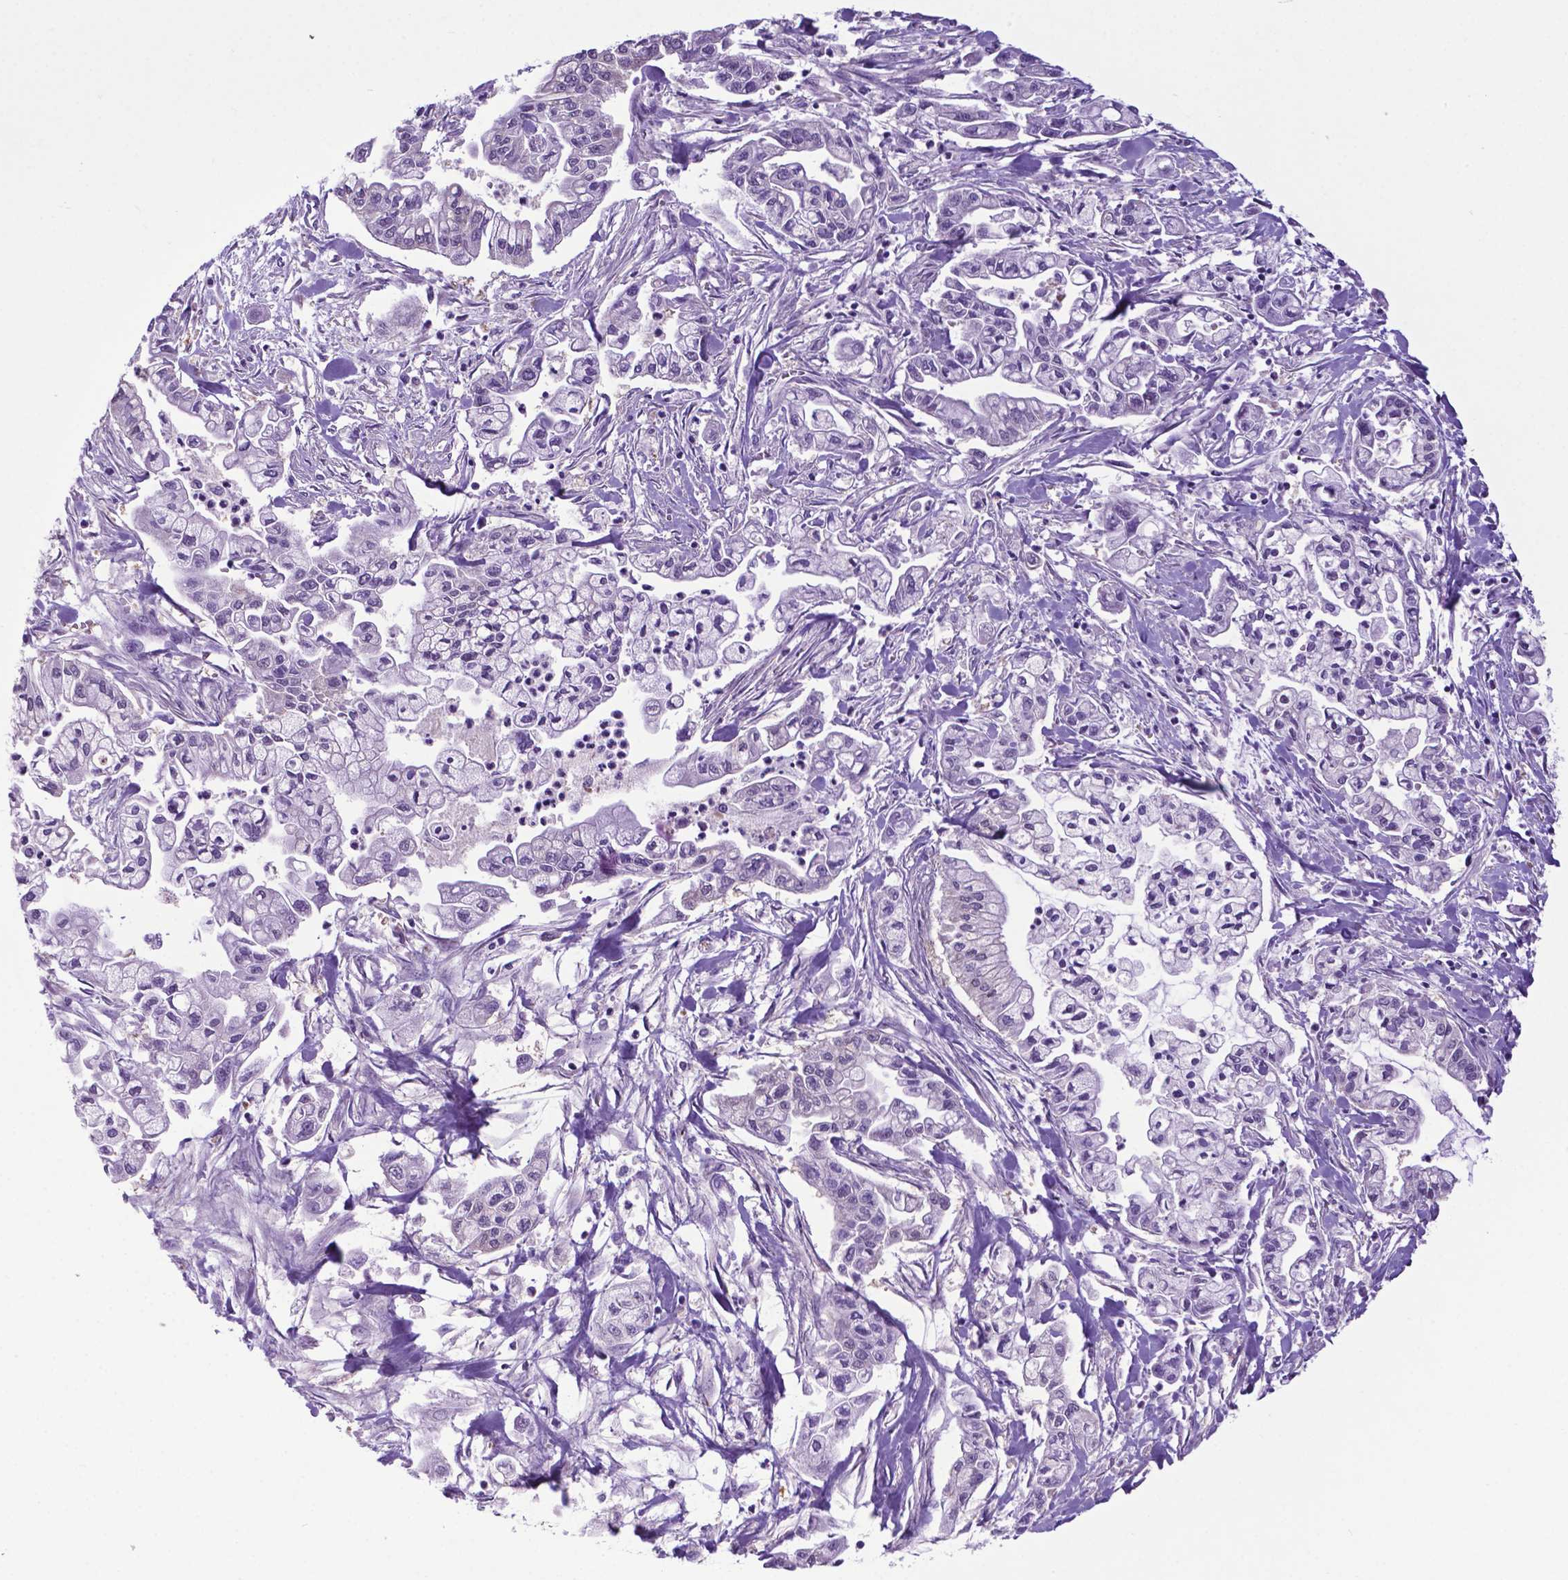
{"staining": {"intensity": "negative", "quantity": "none", "location": "none"}, "tissue": "pancreatic cancer", "cell_type": "Tumor cells", "image_type": "cancer", "snomed": [{"axis": "morphology", "description": "Adenocarcinoma, NOS"}, {"axis": "topography", "description": "Pancreas"}], "caption": "Tumor cells show no significant staining in adenocarcinoma (pancreatic). The staining was performed using DAB to visualize the protein expression in brown, while the nuclei were stained in blue with hematoxylin (Magnification: 20x).", "gene": "ADRA2B", "patient": {"sex": "male", "age": 54}}